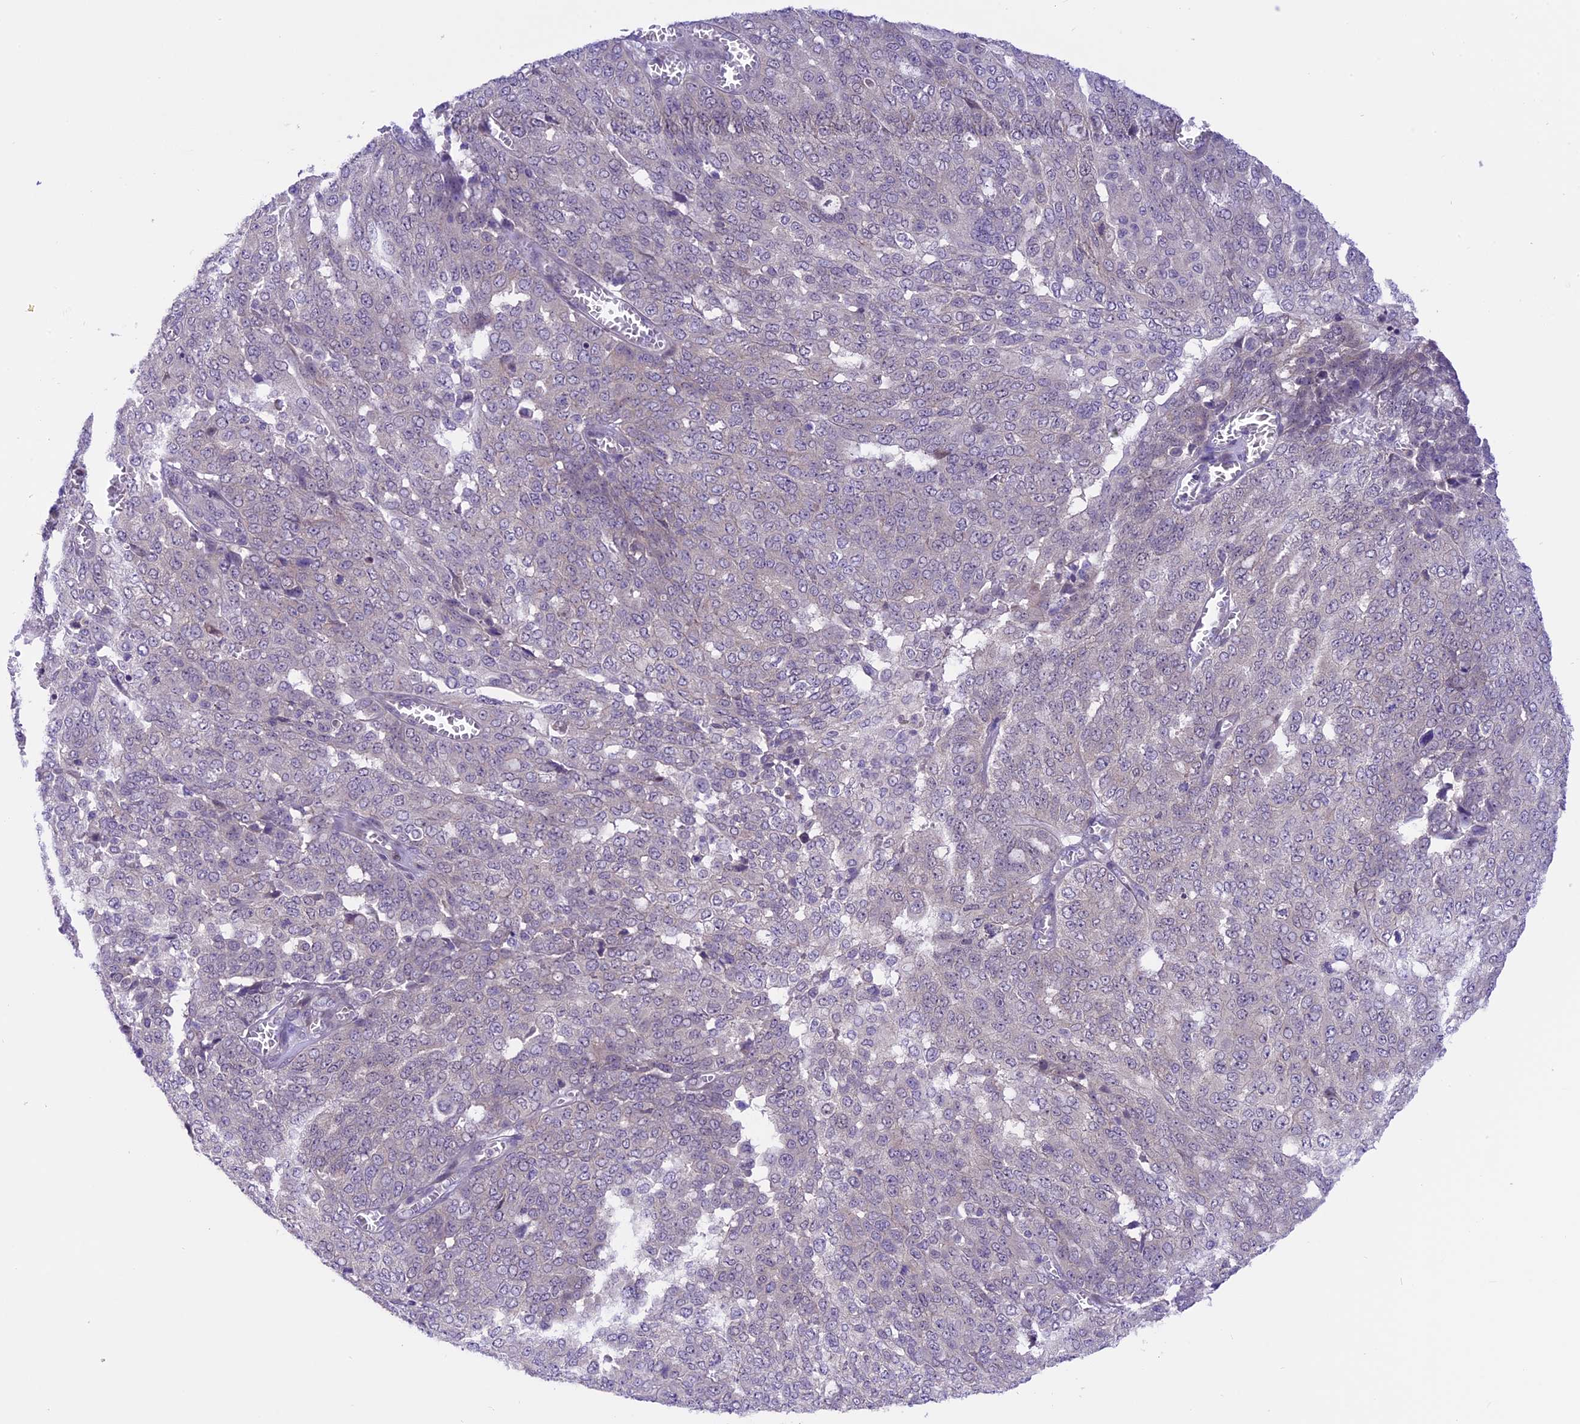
{"staining": {"intensity": "negative", "quantity": "none", "location": "none"}, "tissue": "ovarian cancer", "cell_type": "Tumor cells", "image_type": "cancer", "snomed": [{"axis": "morphology", "description": "Cystadenocarcinoma, serous, NOS"}, {"axis": "topography", "description": "Soft tissue"}, {"axis": "topography", "description": "Ovary"}], "caption": "An immunohistochemistry image of serous cystadenocarcinoma (ovarian) is shown. There is no staining in tumor cells of serous cystadenocarcinoma (ovarian).", "gene": "SPRED1", "patient": {"sex": "female", "age": 57}}